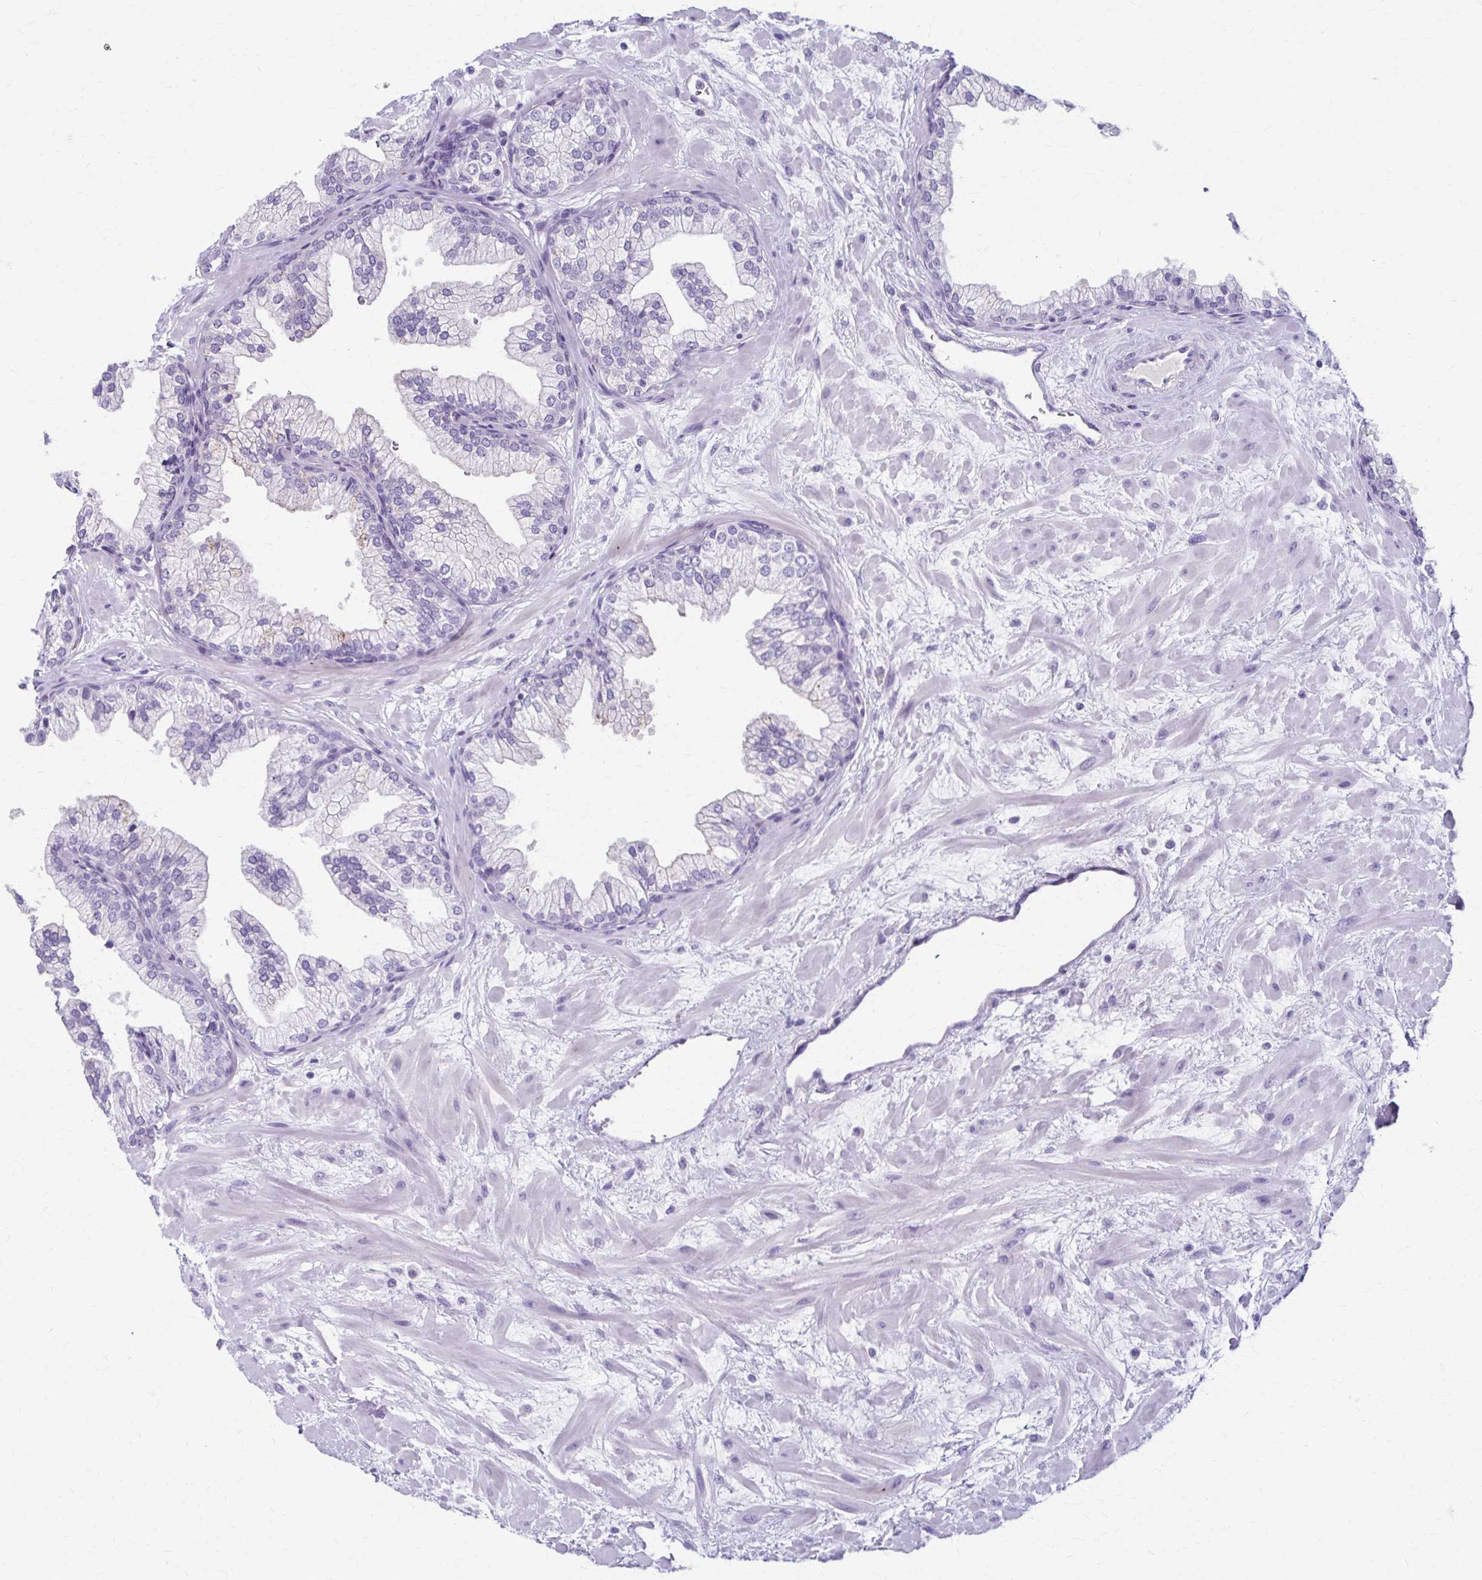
{"staining": {"intensity": "moderate", "quantity": "<25%", "location": "cytoplasmic/membranous"}, "tissue": "prostate", "cell_type": "Glandular cells", "image_type": "normal", "snomed": [{"axis": "morphology", "description": "Normal tissue, NOS"}, {"axis": "topography", "description": "Prostate"}, {"axis": "topography", "description": "Peripheral nerve tissue"}], "caption": "Immunohistochemical staining of benign human prostate shows low levels of moderate cytoplasmic/membranous positivity in approximately <25% of glandular cells. (Stains: DAB (3,3'-diaminobenzidine) in brown, nuclei in blue, Microscopy: brightfield microscopy at high magnification).", "gene": "TMEM60", "patient": {"sex": "male", "age": 61}}